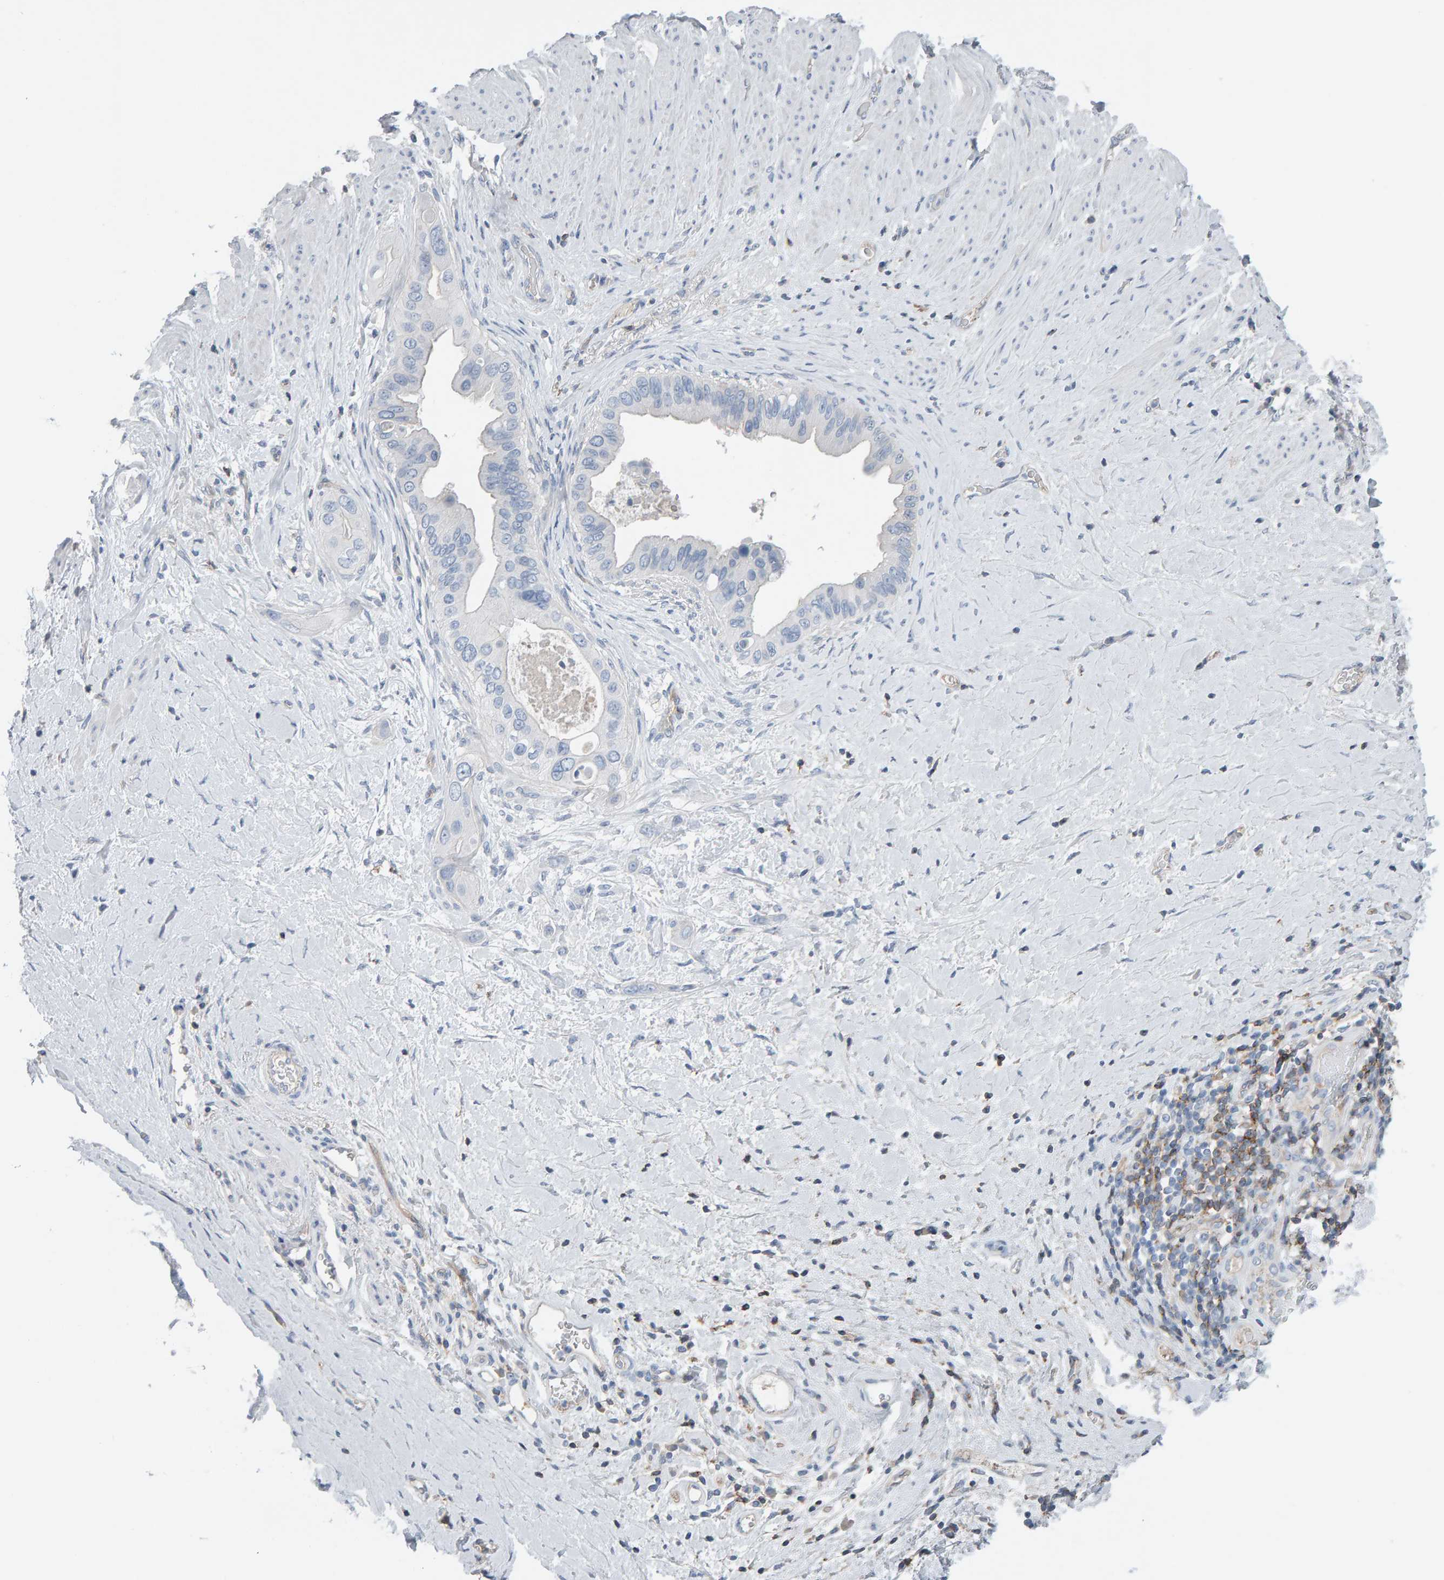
{"staining": {"intensity": "weak", "quantity": "<25%", "location": "cytoplasmic/membranous"}, "tissue": "pancreatic cancer", "cell_type": "Tumor cells", "image_type": "cancer", "snomed": [{"axis": "morphology", "description": "Adenocarcinoma, NOS"}, {"axis": "topography", "description": "Pancreas"}], "caption": "Photomicrograph shows no significant protein expression in tumor cells of adenocarcinoma (pancreatic). (Stains: DAB (3,3'-diaminobenzidine) immunohistochemistry (IHC) with hematoxylin counter stain, Microscopy: brightfield microscopy at high magnification).", "gene": "FYN", "patient": {"sex": "female", "age": 56}}